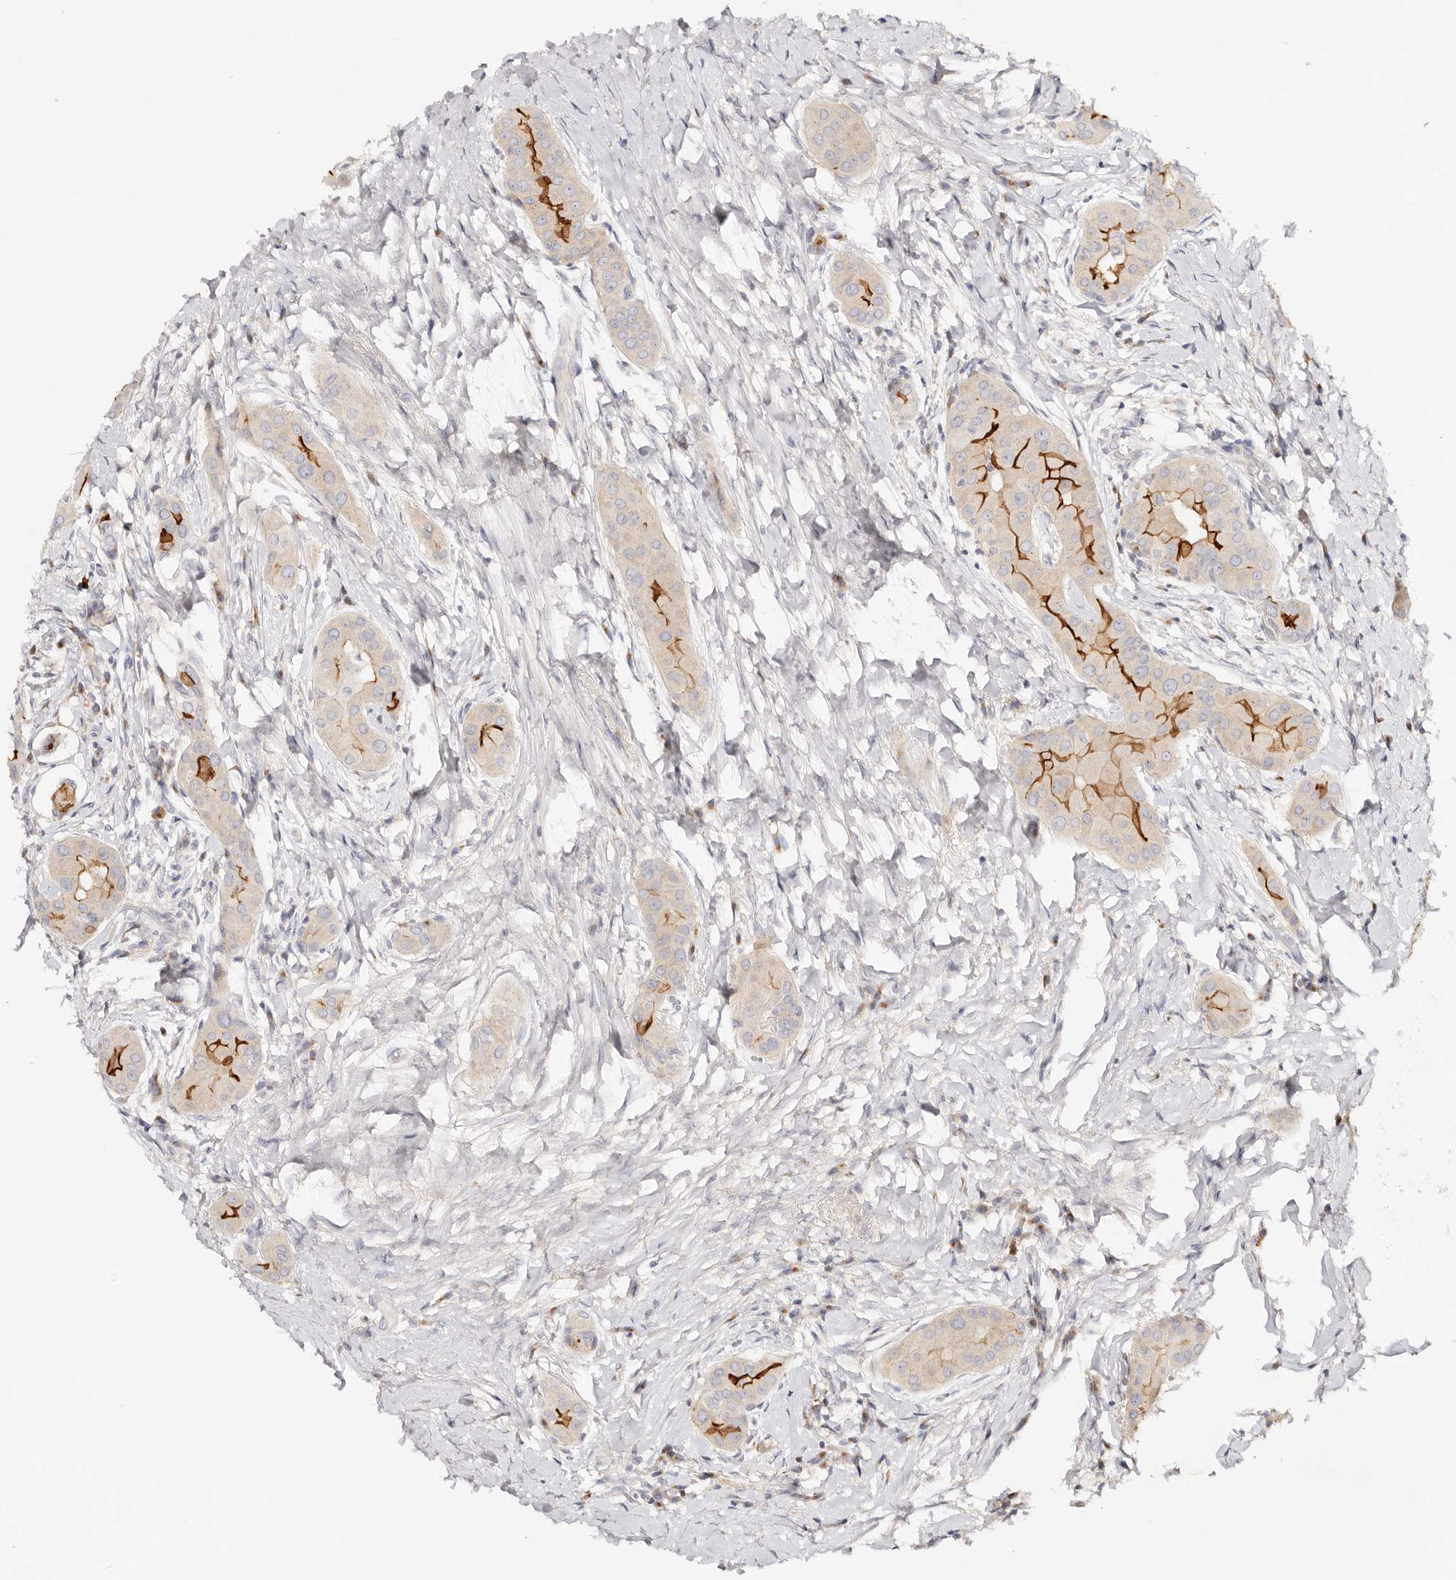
{"staining": {"intensity": "moderate", "quantity": "<25%", "location": "cytoplasmic/membranous"}, "tissue": "thyroid cancer", "cell_type": "Tumor cells", "image_type": "cancer", "snomed": [{"axis": "morphology", "description": "Papillary adenocarcinoma, NOS"}, {"axis": "topography", "description": "Thyroid gland"}], "caption": "Immunohistochemical staining of papillary adenocarcinoma (thyroid) demonstrates low levels of moderate cytoplasmic/membranous positivity in about <25% of tumor cells.", "gene": "DNASE1", "patient": {"sex": "male", "age": 33}}